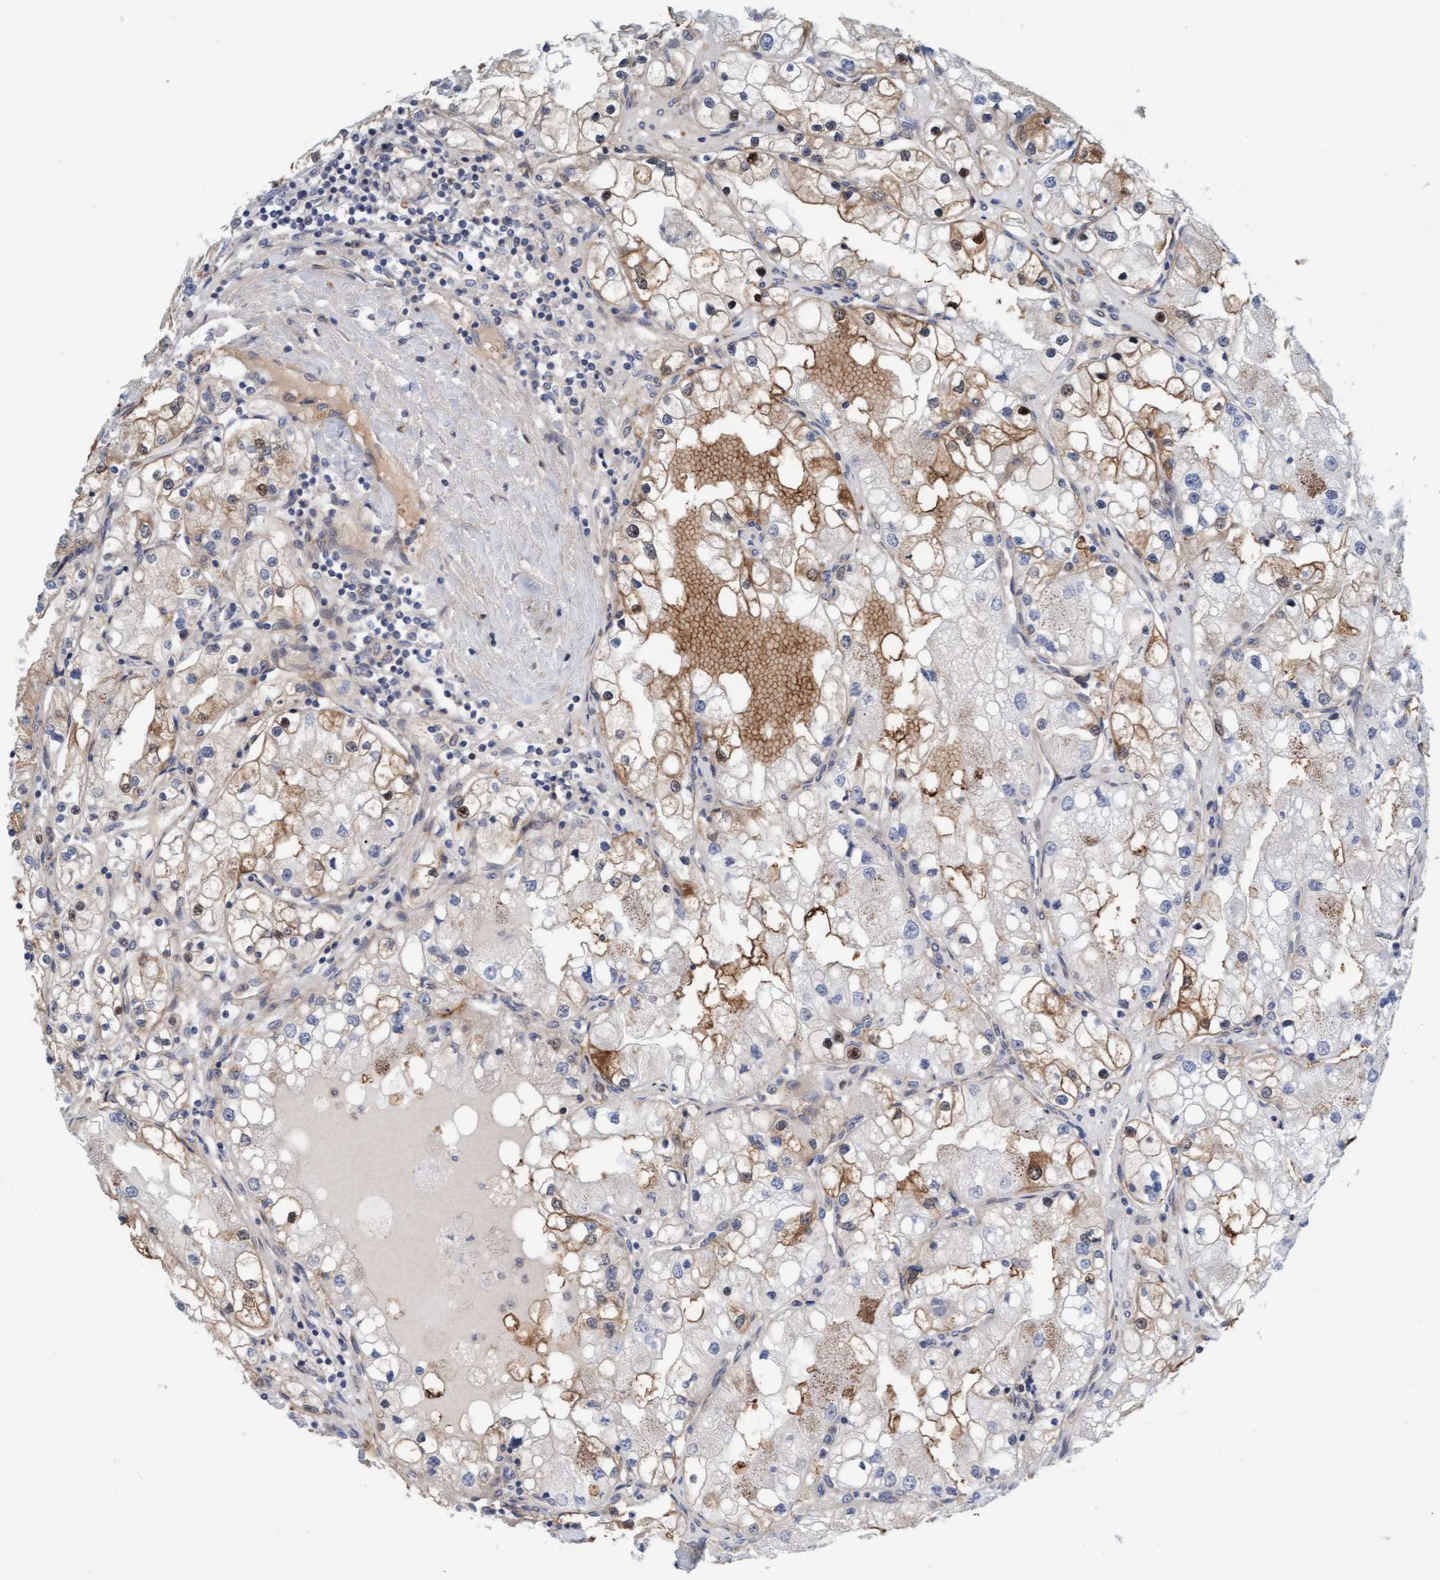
{"staining": {"intensity": "moderate", "quantity": "<25%", "location": "cytoplasmic/membranous"}, "tissue": "renal cancer", "cell_type": "Tumor cells", "image_type": "cancer", "snomed": [{"axis": "morphology", "description": "Adenocarcinoma, NOS"}, {"axis": "topography", "description": "Kidney"}], "caption": "Renal cancer (adenocarcinoma) stained with IHC exhibits moderate cytoplasmic/membranous expression in about <25% of tumor cells.", "gene": "EIF4EBP1", "patient": {"sex": "male", "age": 68}}